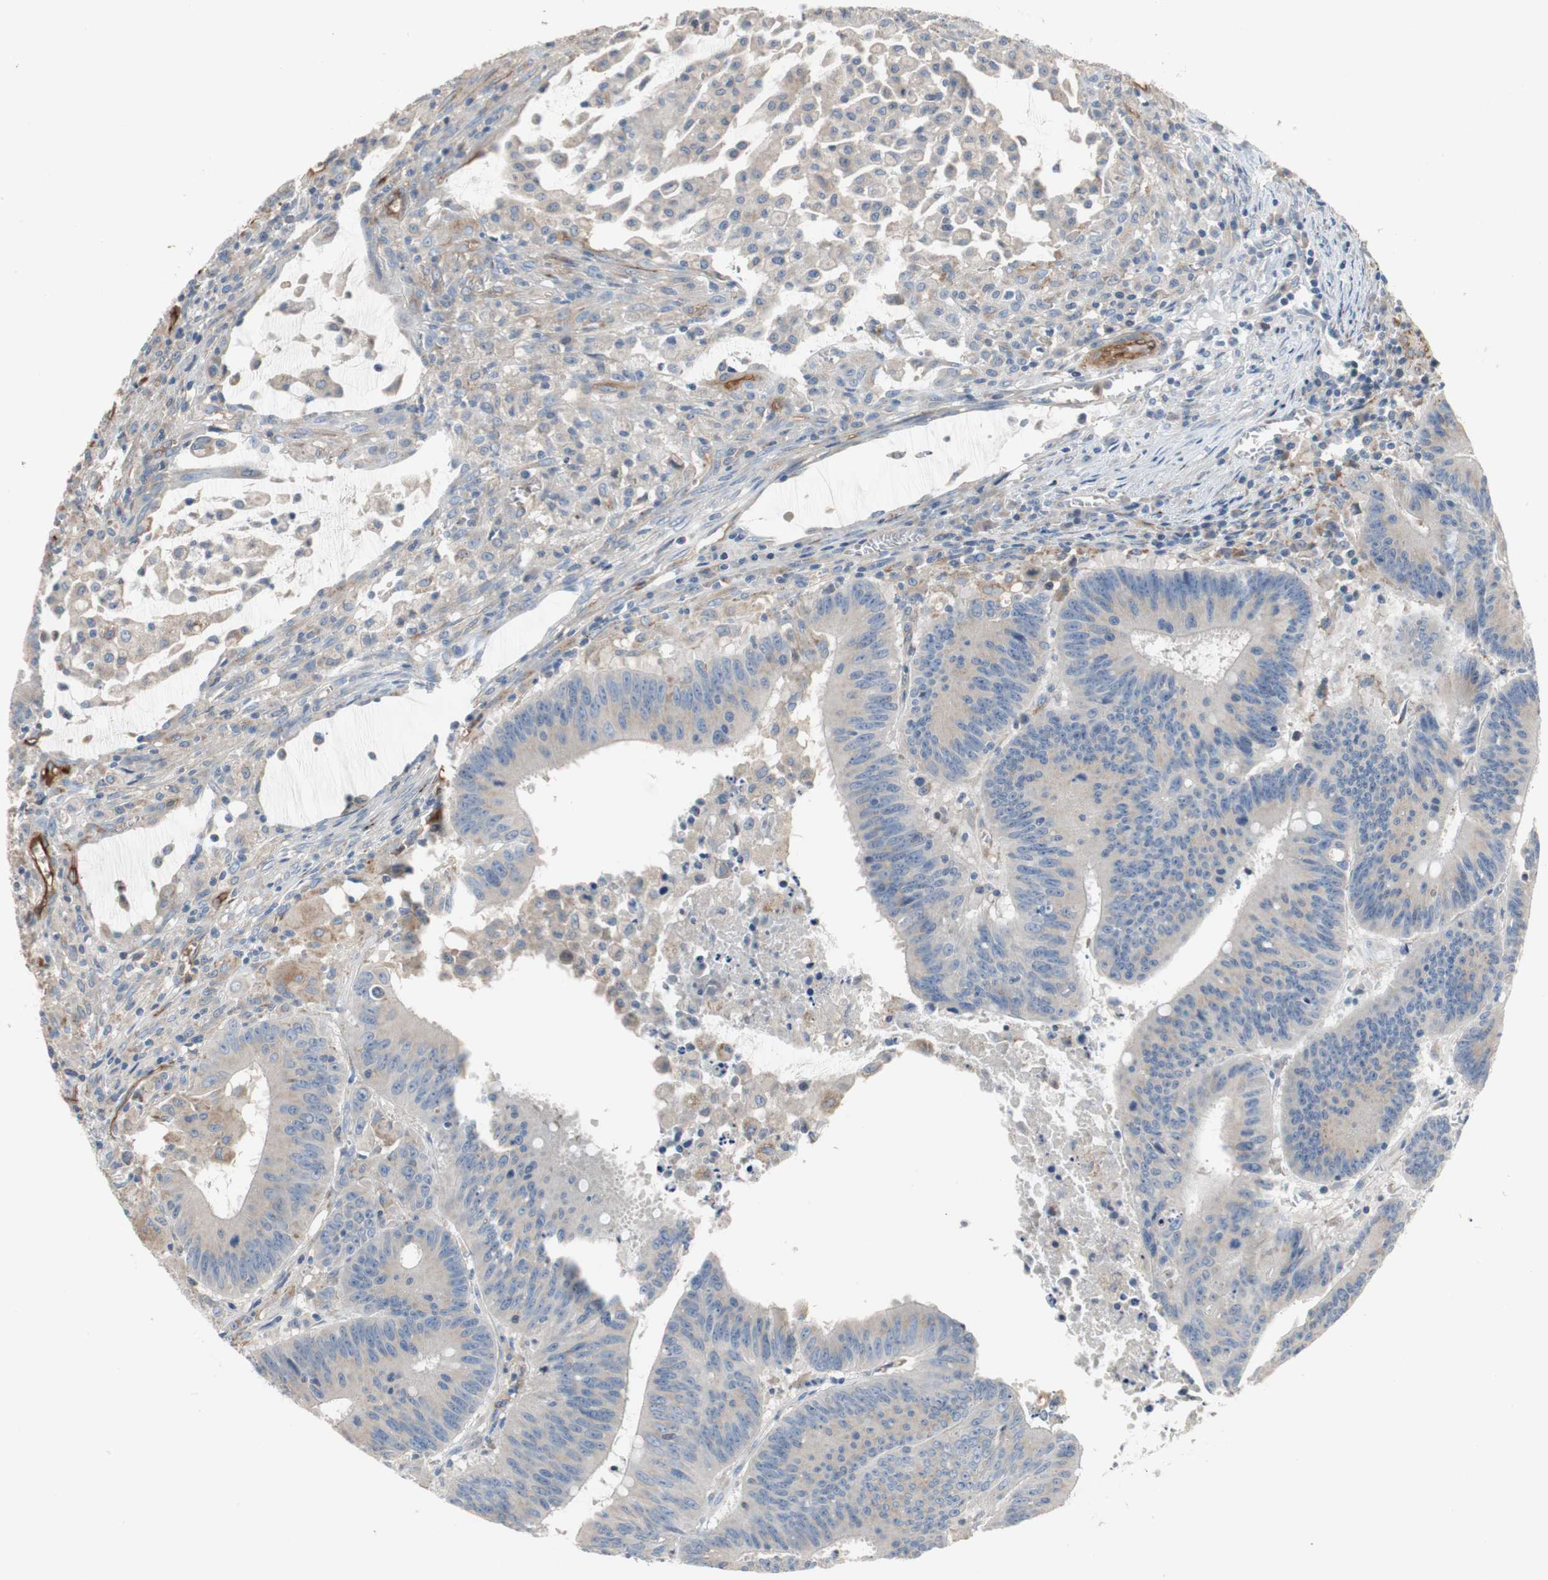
{"staining": {"intensity": "negative", "quantity": "none", "location": "none"}, "tissue": "colorectal cancer", "cell_type": "Tumor cells", "image_type": "cancer", "snomed": [{"axis": "morphology", "description": "Adenocarcinoma, NOS"}, {"axis": "topography", "description": "Colon"}], "caption": "This is an immunohistochemistry photomicrograph of human colorectal adenocarcinoma. There is no expression in tumor cells.", "gene": "ALPL", "patient": {"sex": "male", "age": 45}}